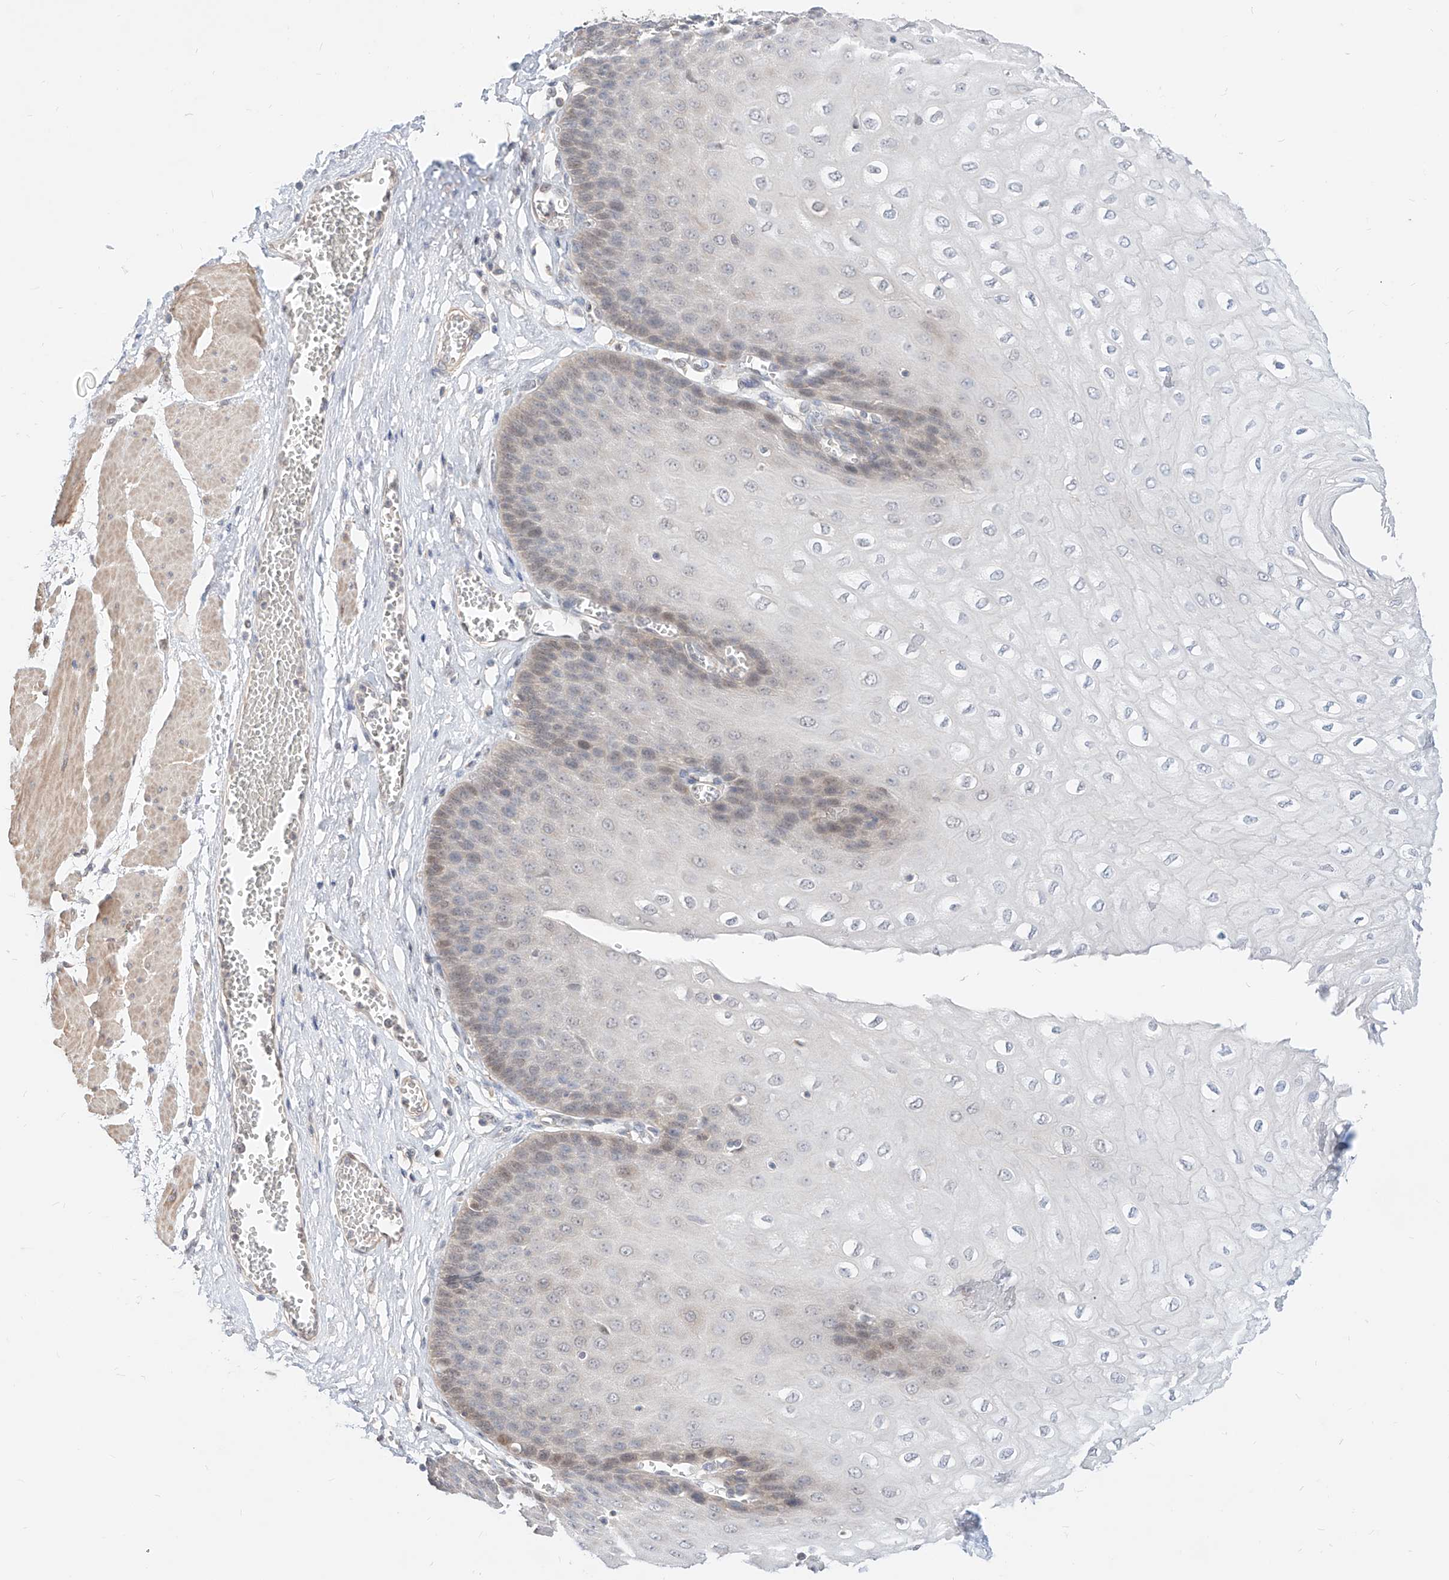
{"staining": {"intensity": "moderate", "quantity": "<25%", "location": "cytoplasmic/membranous,nuclear"}, "tissue": "esophagus", "cell_type": "Squamous epithelial cells", "image_type": "normal", "snomed": [{"axis": "morphology", "description": "Normal tissue, NOS"}, {"axis": "topography", "description": "Esophagus"}], "caption": "The micrograph reveals staining of benign esophagus, revealing moderate cytoplasmic/membranous,nuclear protein expression (brown color) within squamous epithelial cells.", "gene": "TSNAX", "patient": {"sex": "male", "age": 60}}